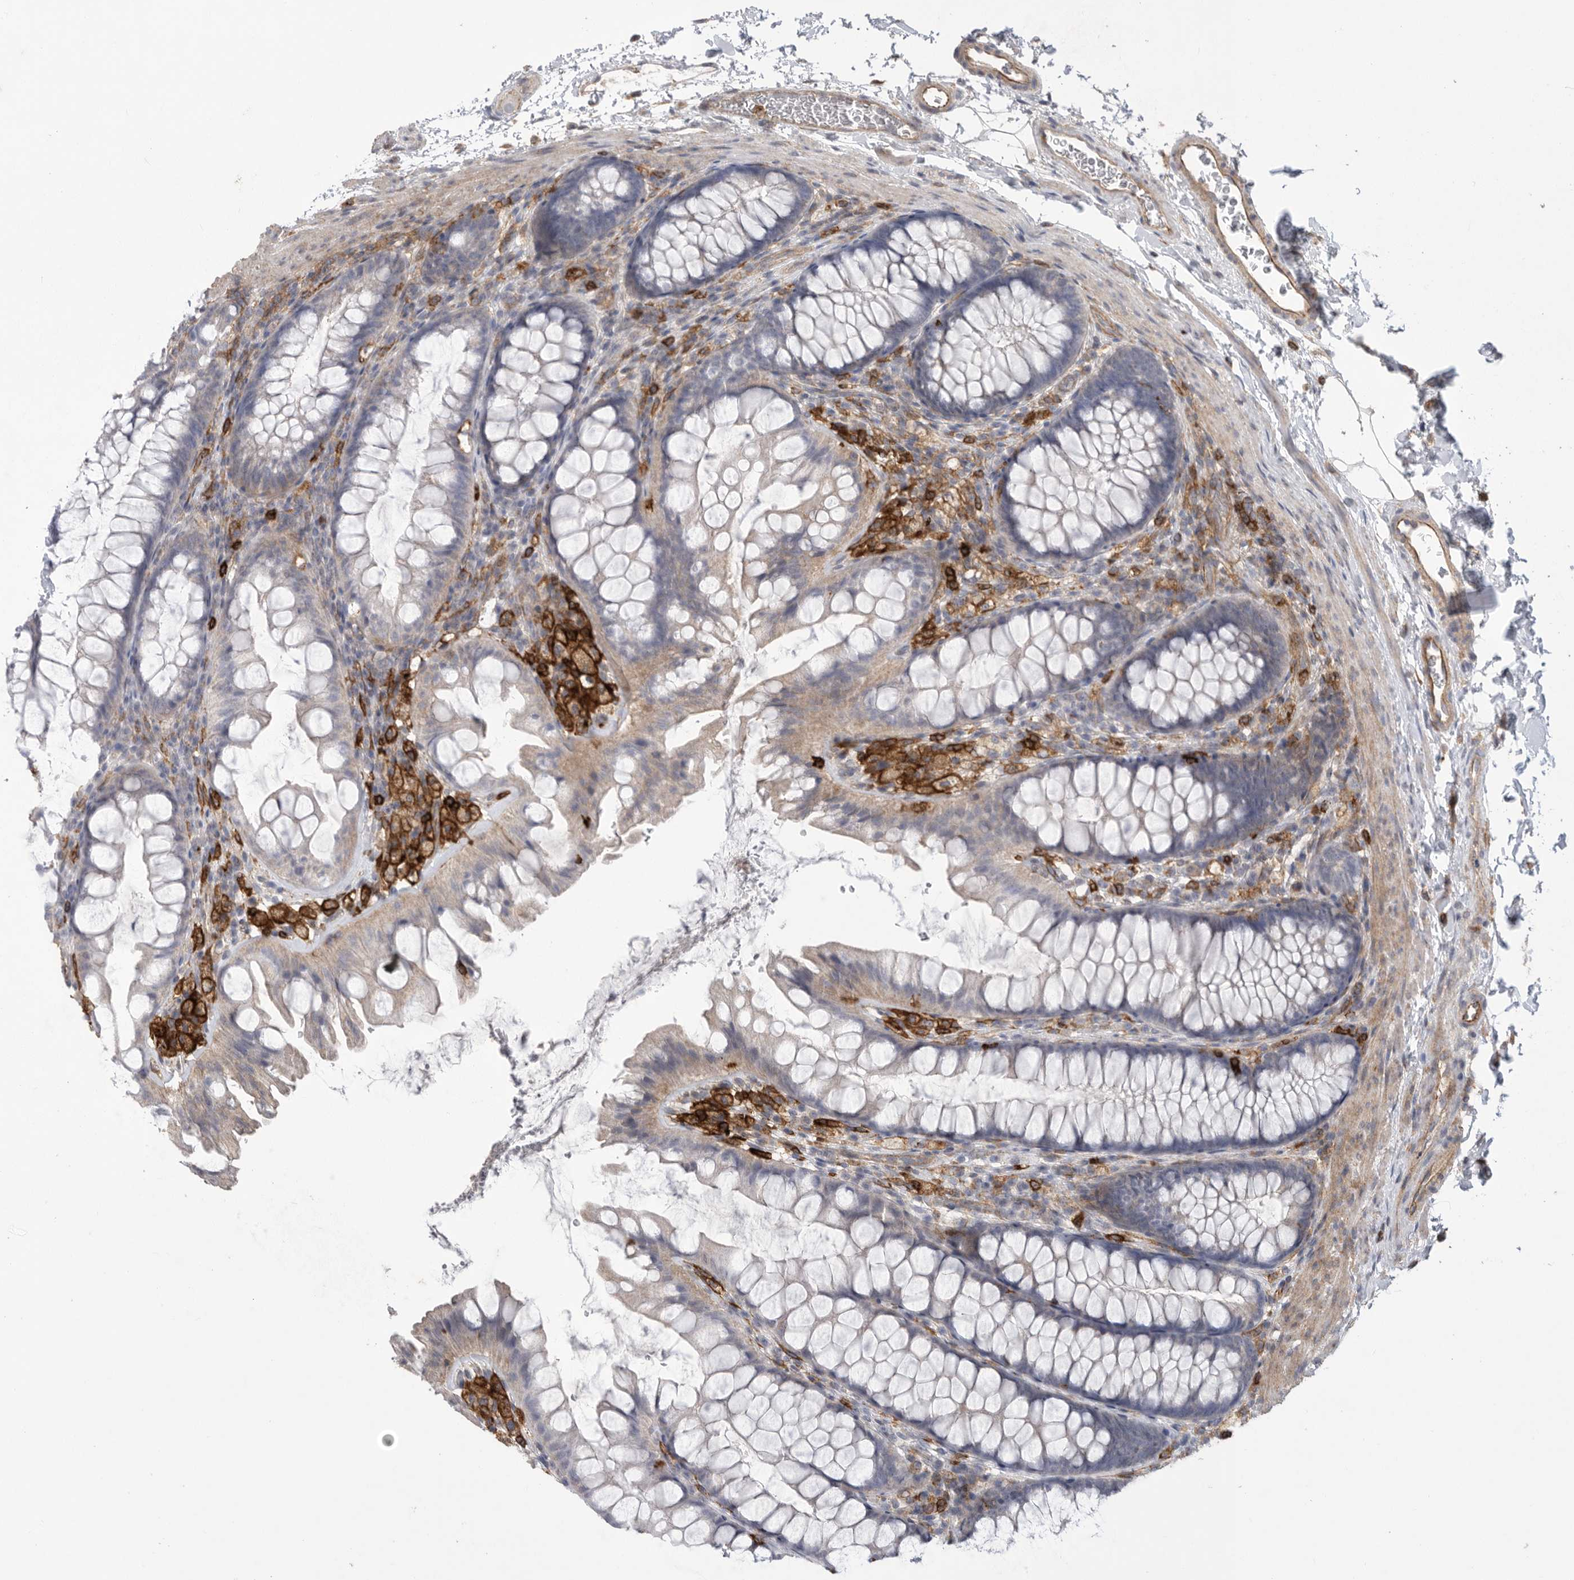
{"staining": {"intensity": "moderate", "quantity": "25%-75%", "location": "cytoplasmic/membranous"}, "tissue": "colon", "cell_type": "Endothelial cells", "image_type": "normal", "snomed": [{"axis": "morphology", "description": "Normal tissue, NOS"}, {"axis": "topography", "description": "Colon"}], "caption": "High-magnification brightfield microscopy of normal colon stained with DAB (3,3'-diaminobenzidine) (brown) and counterstained with hematoxylin (blue). endothelial cells exhibit moderate cytoplasmic/membranous expression is present in about25%-75% of cells.", "gene": "SIGLEC10", "patient": {"sex": "female", "age": 62}}